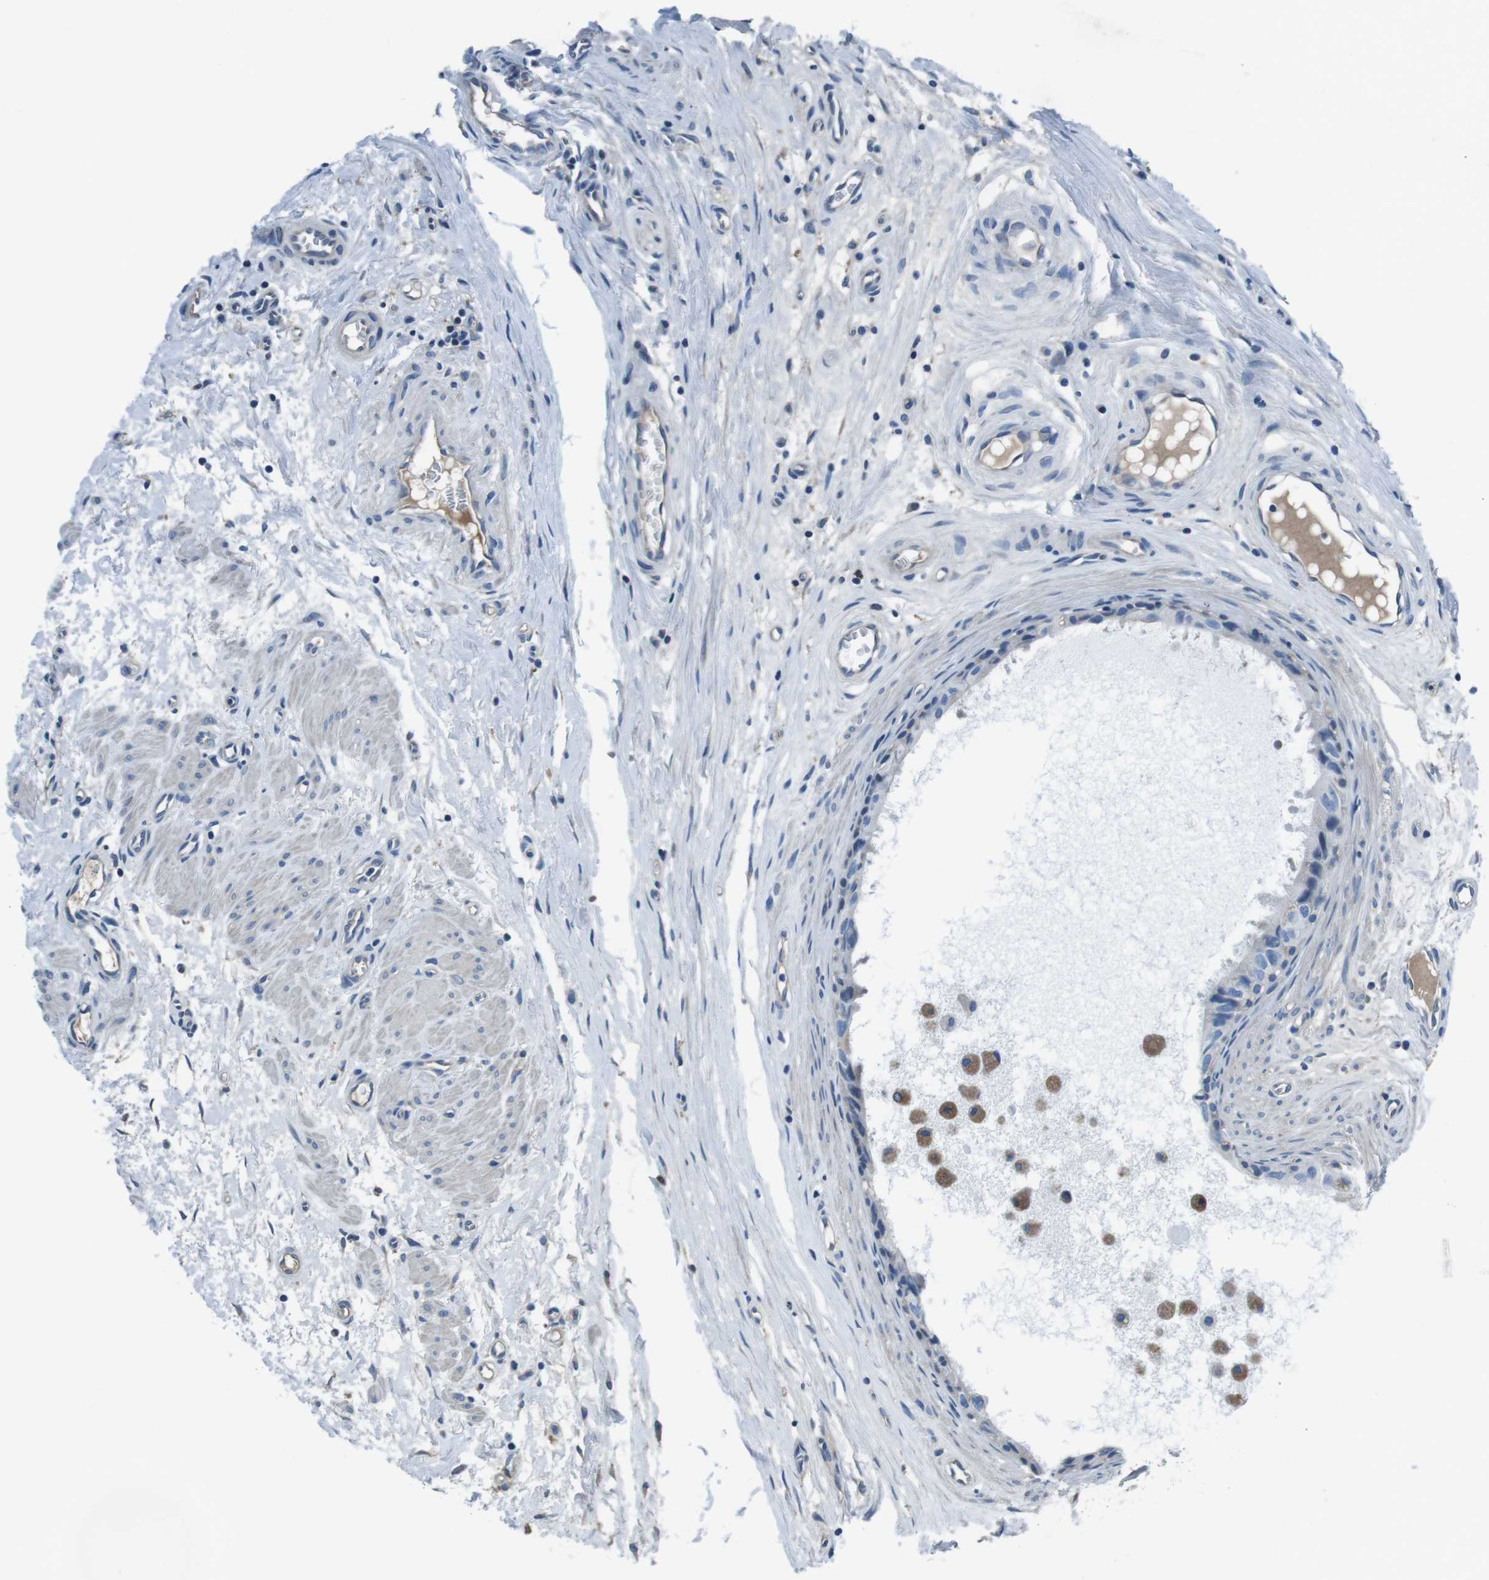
{"staining": {"intensity": "negative", "quantity": "none", "location": "none"}, "tissue": "epididymis", "cell_type": "Glandular cells", "image_type": "normal", "snomed": [{"axis": "morphology", "description": "Normal tissue, NOS"}, {"axis": "morphology", "description": "Inflammation, NOS"}, {"axis": "topography", "description": "Epididymis"}], "caption": "IHC photomicrograph of unremarkable human epididymis stained for a protein (brown), which exhibits no positivity in glandular cells.", "gene": "KCNJ5", "patient": {"sex": "male", "age": 85}}